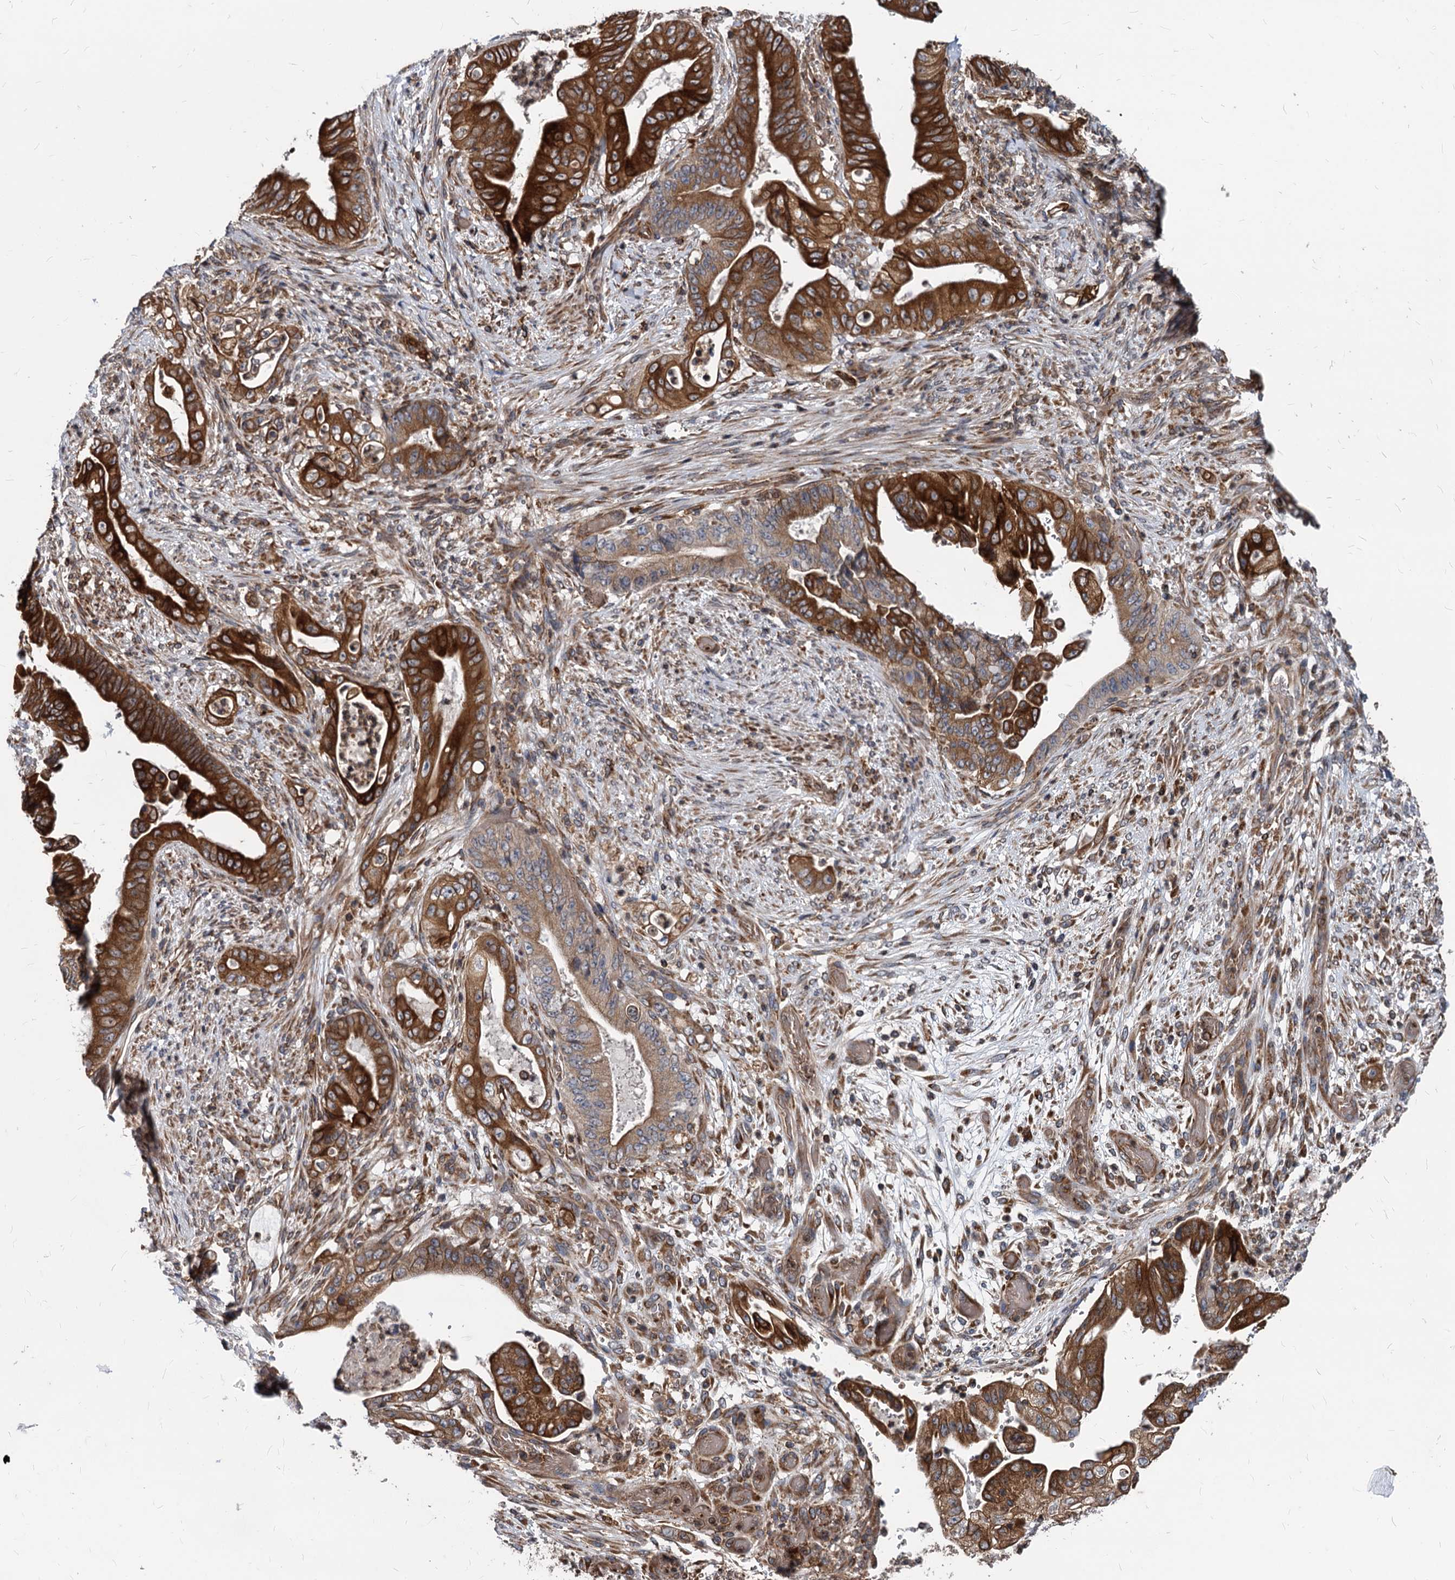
{"staining": {"intensity": "strong", "quantity": ">75%", "location": "cytoplasmic/membranous"}, "tissue": "stomach cancer", "cell_type": "Tumor cells", "image_type": "cancer", "snomed": [{"axis": "morphology", "description": "Adenocarcinoma, NOS"}, {"axis": "topography", "description": "Stomach"}], "caption": "IHC histopathology image of neoplastic tissue: human stomach cancer (adenocarcinoma) stained using IHC displays high levels of strong protein expression localized specifically in the cytoplasmic/membranous of tumor cells, appearing as a cytoplasmic/membranous brown color.", "gene": "STIM1", "patient": {"sex": "female", "age": 73}}